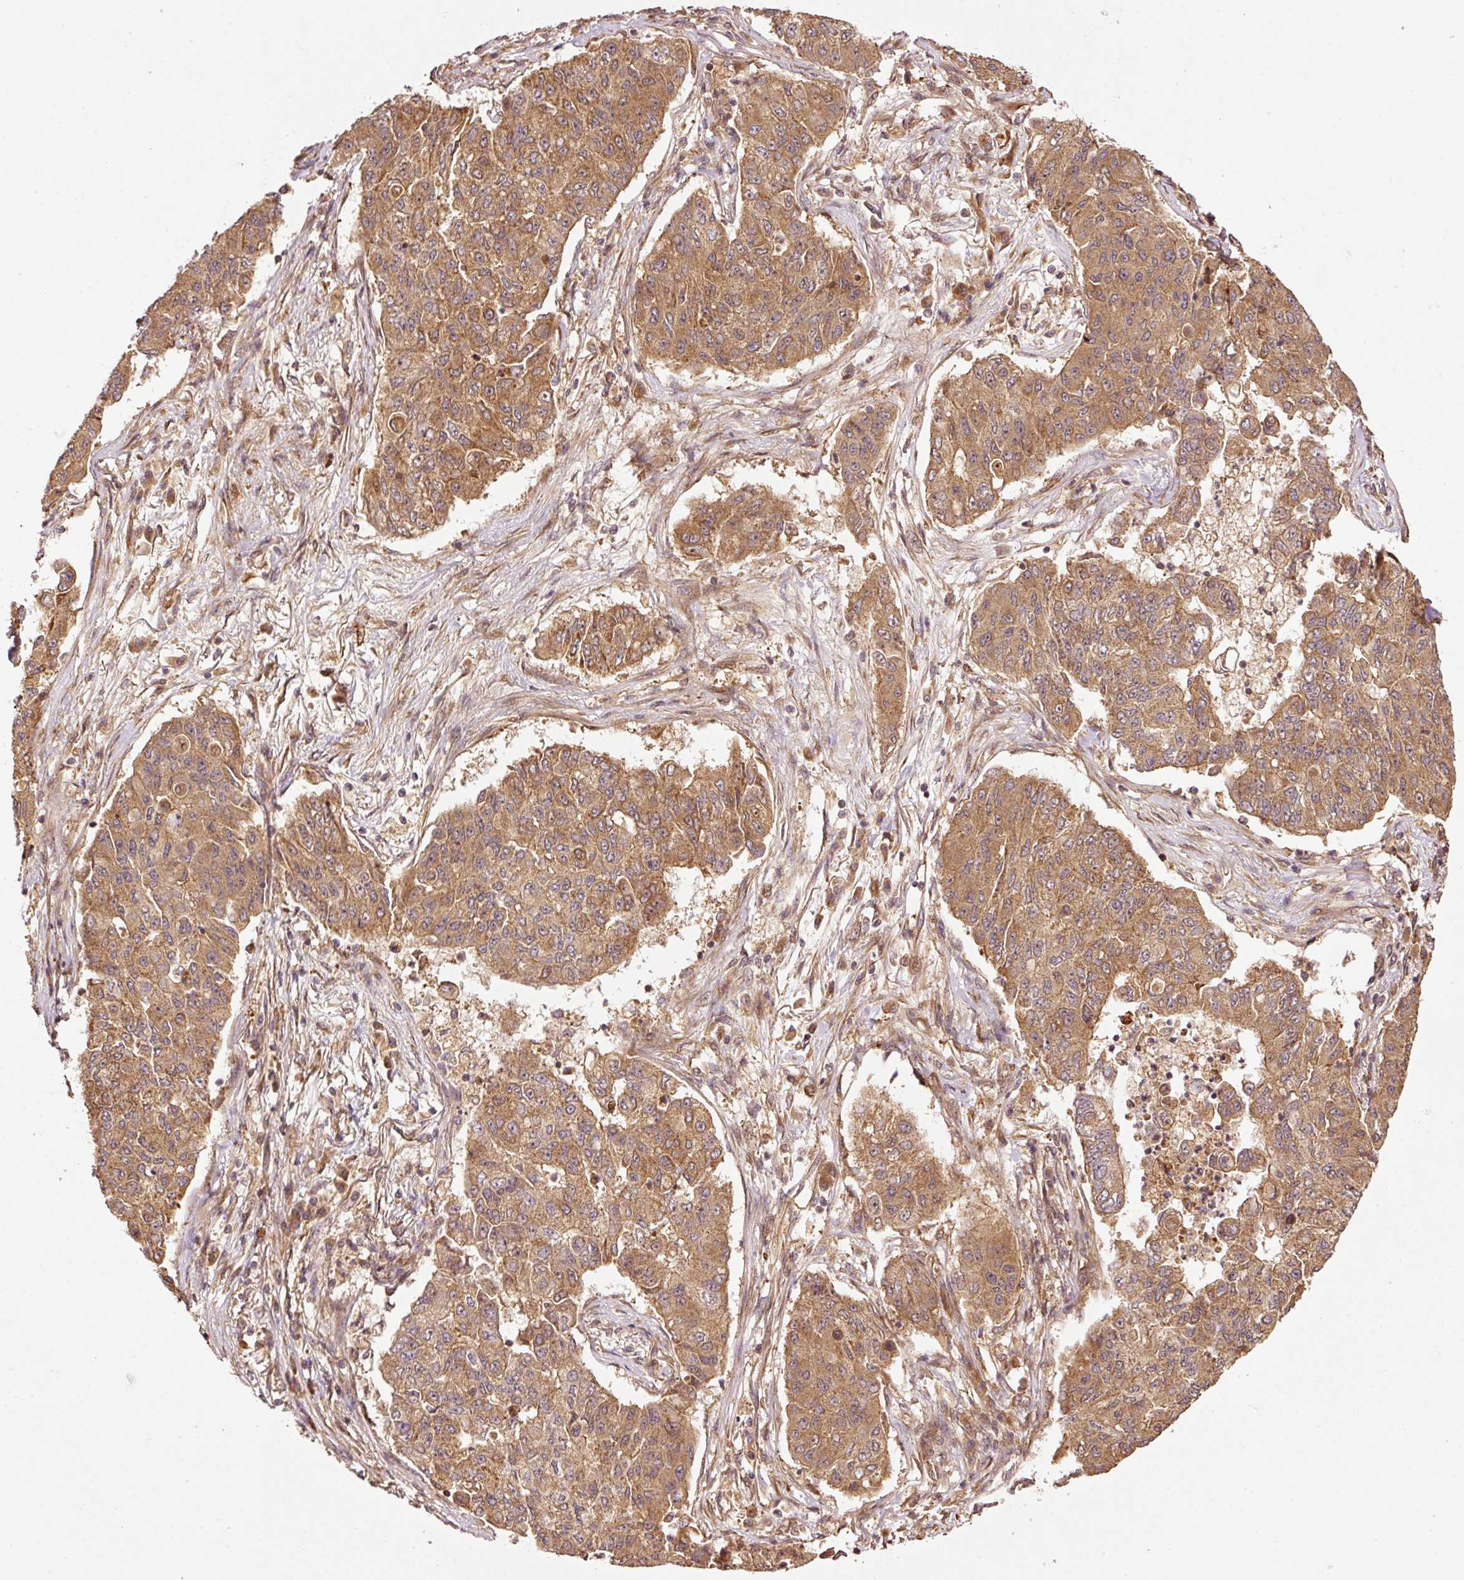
{"staining": {"intensity": "moderate", "quantity": ">75%", "location": "cytoplasmic/membranous"}, "tissue": "lung cancer", "cell_type": "Tumor cells", "image_type": "cancer", "snomed": [{"axis": "morphology", "description": "Squamous cell carcinoma, NOS"}, {"axis": "topography", "description": "Lung"}], "caption": "The immunohistochemical stain shows moderate cytoplasmic/membranous positivity in tumor cells of lung cancer (squamous cell carcinoma) tissue.", "gene": "OXER1", "patient": {"sex": "male", "age": 74}}